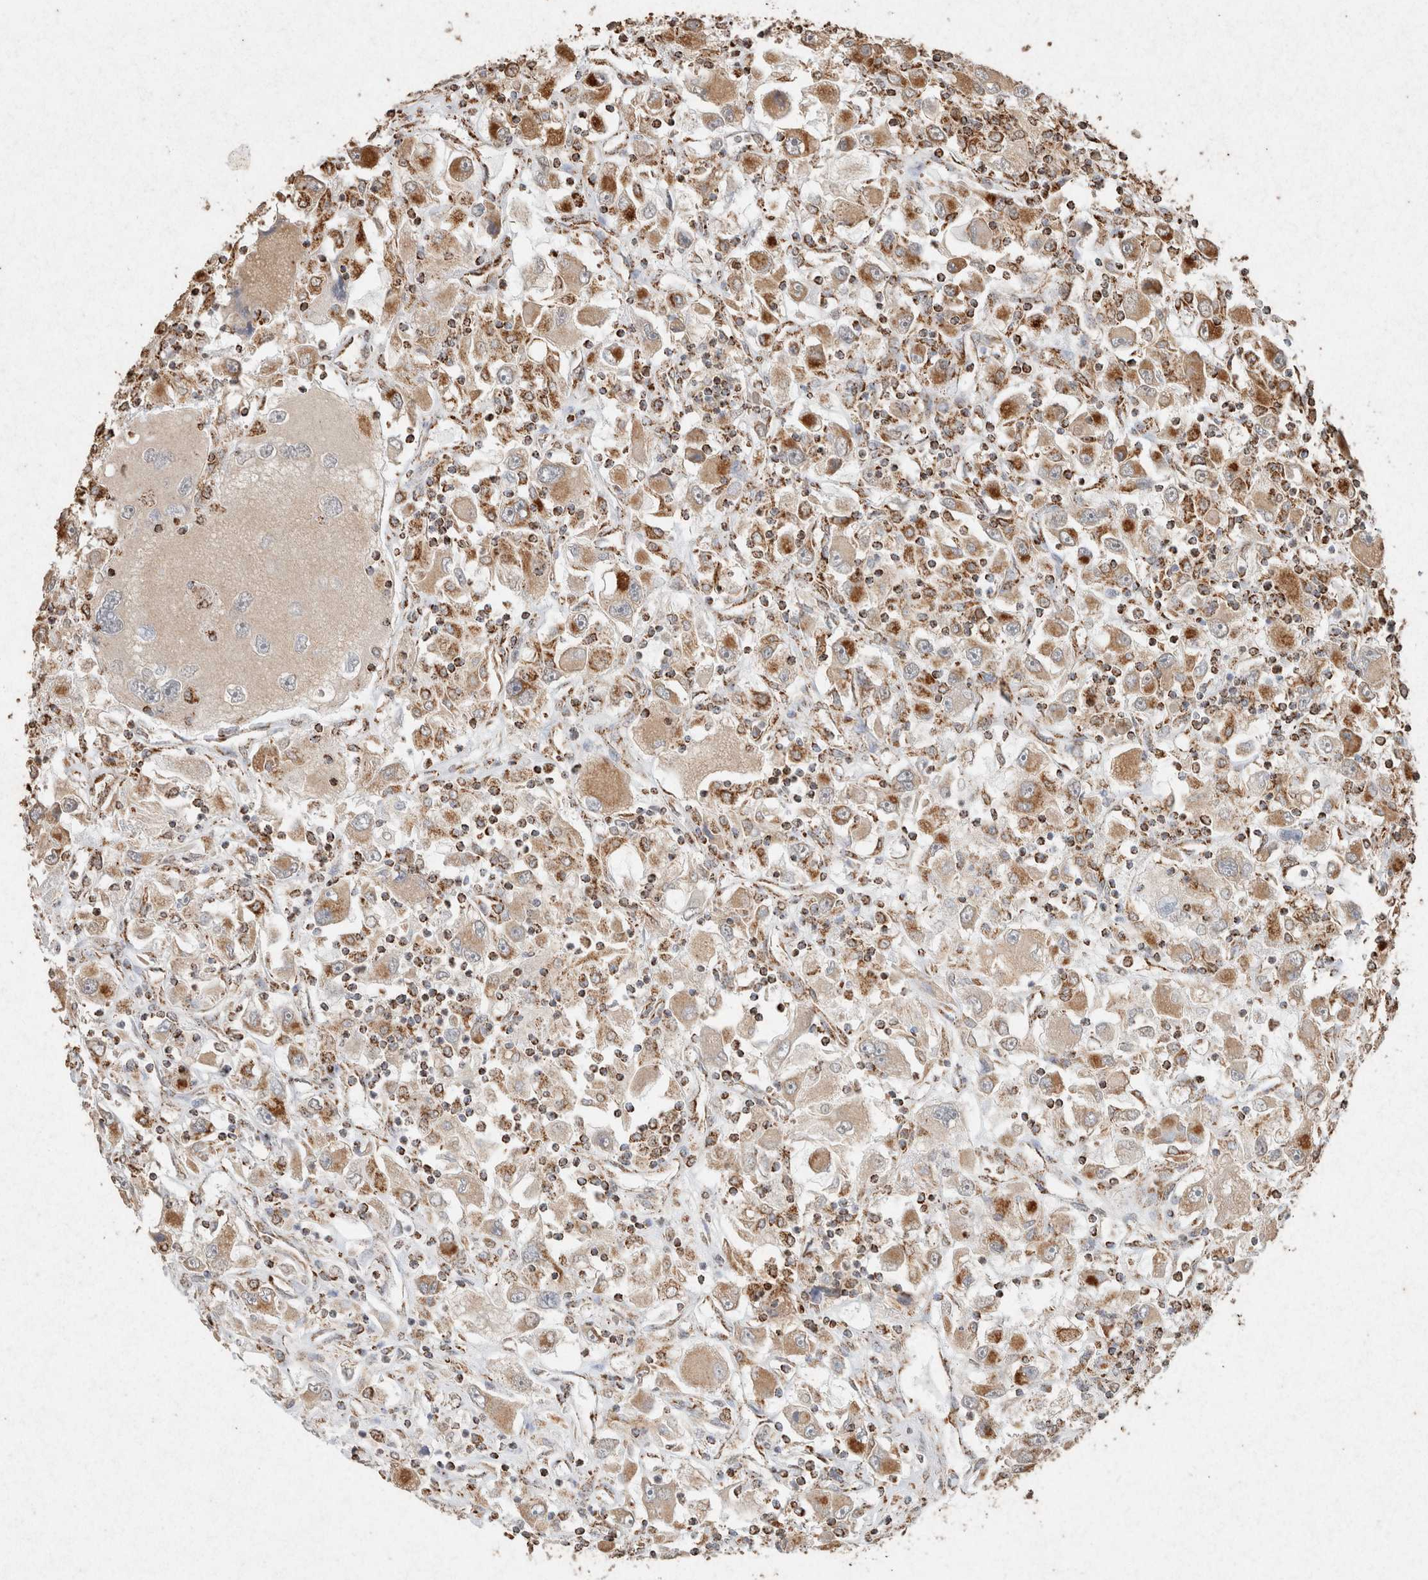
{"staining": {"intensity": "moderate", "quantity": ">75%", "location": "cytoplasmic/membranous"}, "tissue": "renal cancer", "cell_type": "Tumor cells", "image_type": "cancer", "snomed": [{"axis": "morphology", "description": "Adenocarcinoma, NOS"}, {"axis": "topography", "description": "Kidney"}], "caption": "Renal adenocarcinoma was stained to show a protein in brown. There is medium levels of moderate cytoplasmic/membranous expression in about >75% of tumor cells. The staining was performed using DAB (3,3'-diaminobenzidine), with brown indicating positive protein expression. Nuclei are stained blue with hematoxylin.", "gene": "SDC2", "patient": {"sex": "female", "age": 52}}